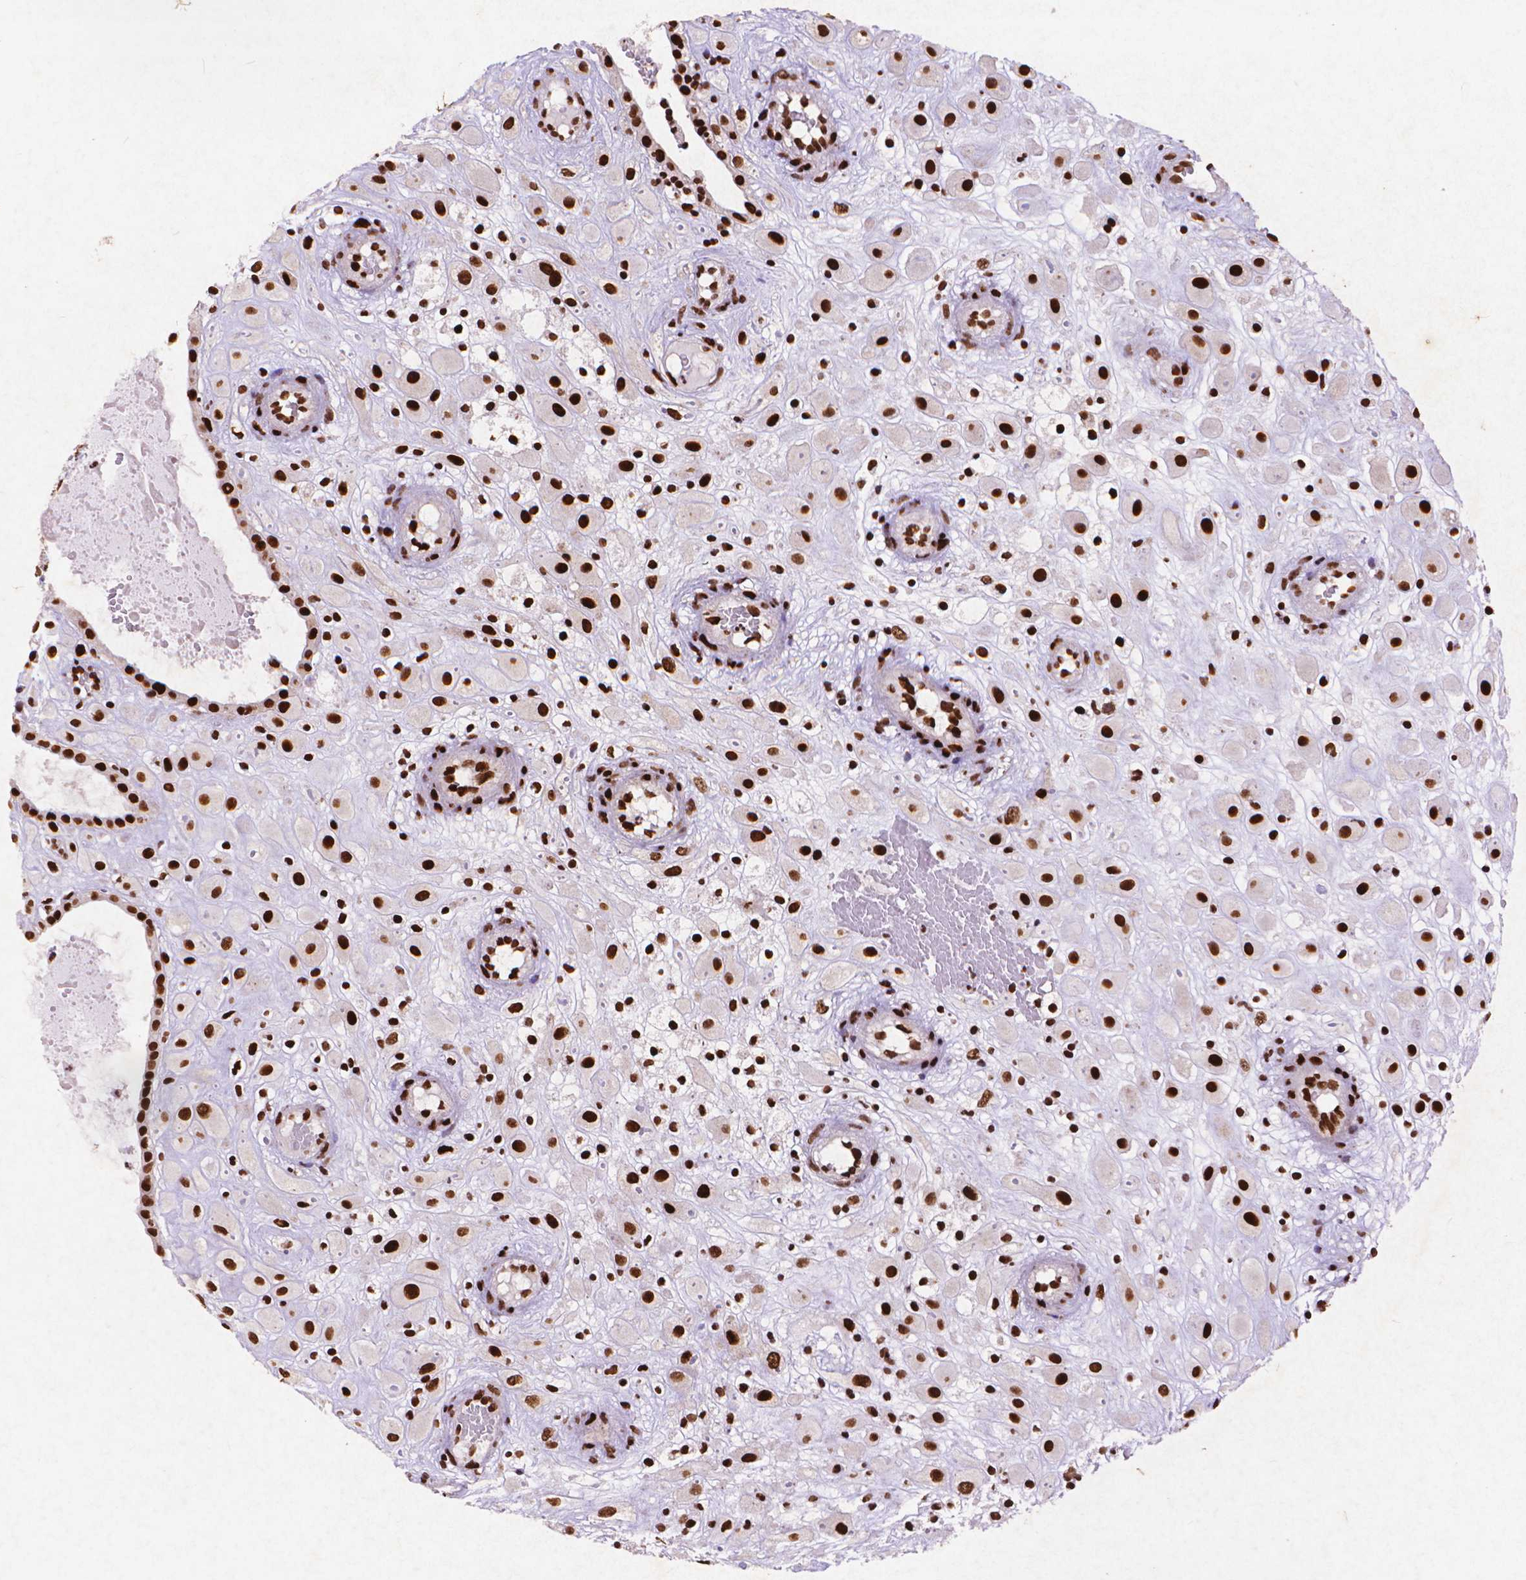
{"staining": {"intensity": "strong", "quantity": ">75%", "location": "nuclear"}, "tissue": "placenta", "cell_type": "Decidual cells", "image_type": "normal", "snomed": [{"axis": "morphology", "description": "Normal tissue, NOS"}, {"axis": "topography", "description": "Placenta"}], "caption": "A micrograph of human placenta stained for a protein reveals strong nuclear brown staining in decidual cells.", "gene": "CITED2", "patient": {"sex": "female", "age": 24}}